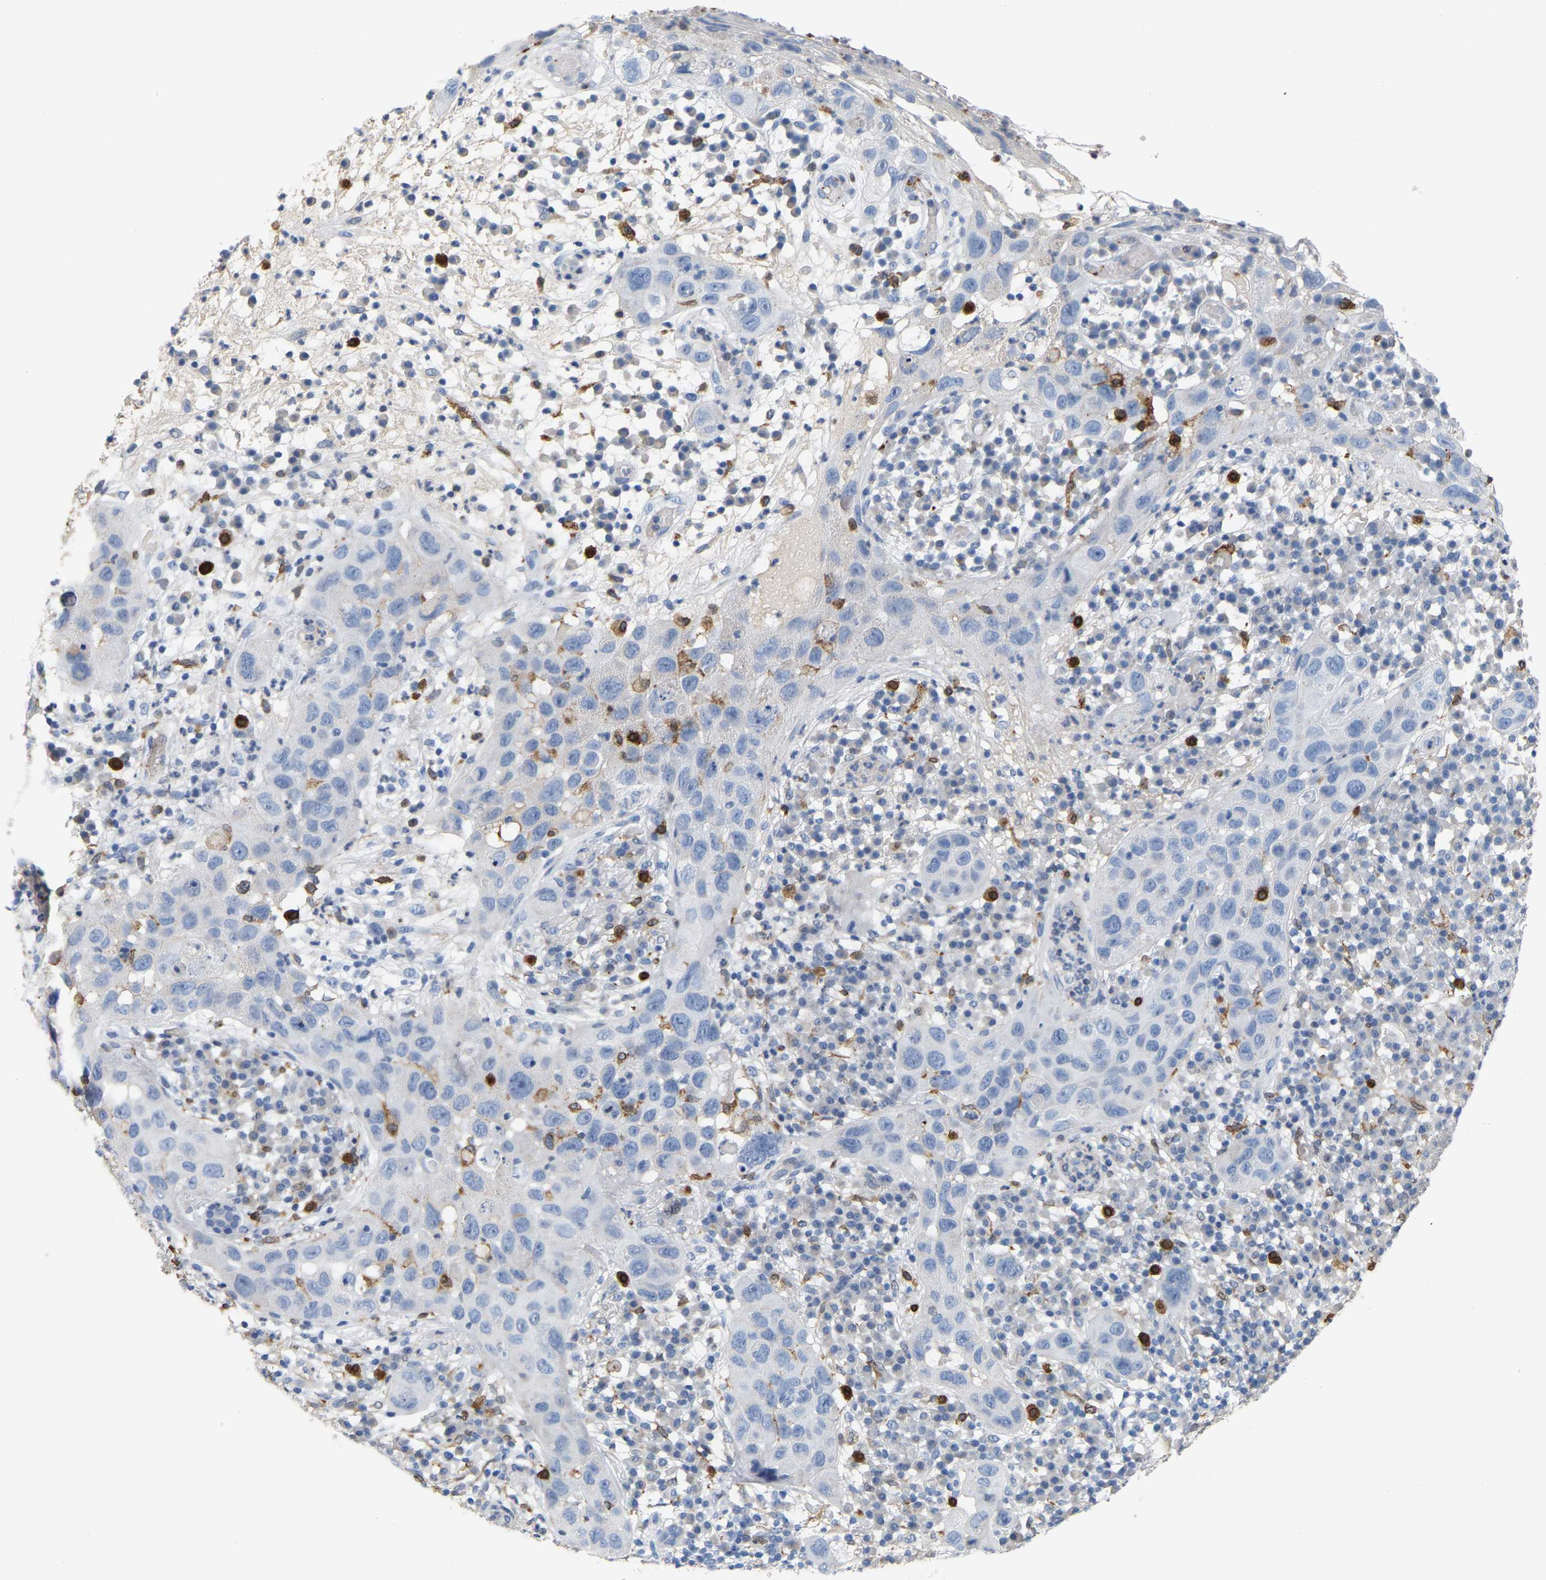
{"staining": {"intensity": "moderate", "quantity": "<25%", "location": "cytoplasmic/membranous"}, "tissue": "skin cancer", "cell_type": "Tumor cells", "image_type": "cancer", "snomed": [{"axis": "morphology", "description": "Squamous cell carcinoma in situ, NOS"}, {"axis": "morphology", "description": "Squamous cell carcinoma, NOS"}, {"axis": "topography", "description": "Skin"}], "caption": "The histopathology image shows a brown stain indicating the presence of a protein in the cytoplasmic/membranous of tumor cells in squamous cell carcinoma in situ (skin).", "gene": "PTGS1", "patient": {"sex": "male", "age": 93}}